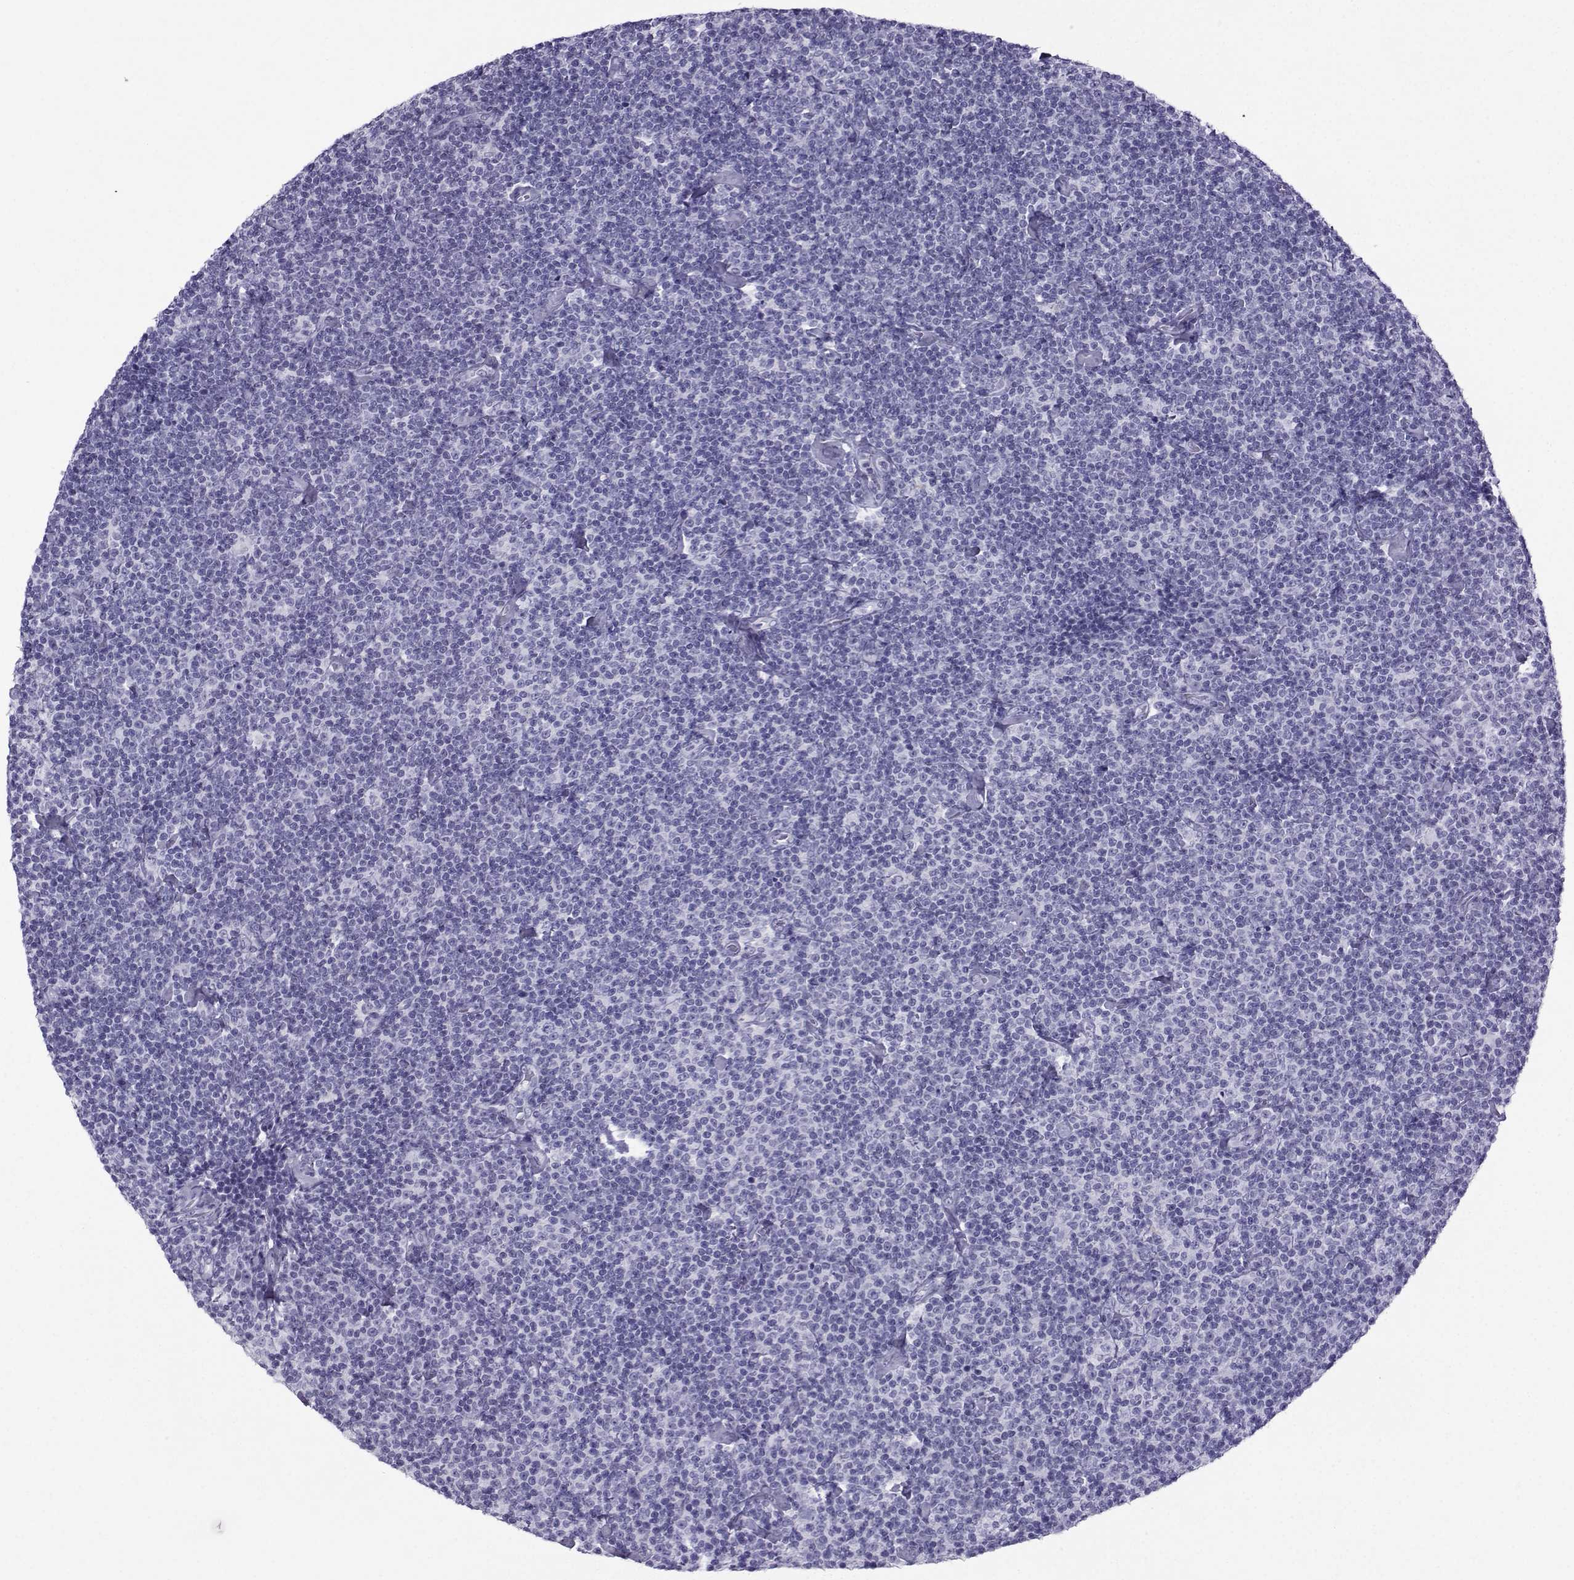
{"staining": {"intensity": "negative", "quantity": "none", "location": "none"}, "tissue": "lymphoma", "cell_type": "Tumor cells", "image_type": "cancer", "snomed": [{"axis": "morphology", "description": "Malignant lymphoma, non-Hodgkin's type, Low grade"}, {"axis": "topography", "description": "Lymph node"}], "caption": "Micrograph shows no protein positivity in tumor cells of malignant lymphoma, non-Hodgkin's type (low-grade) tissue.", "gene": "CRYBB1", "patient": {"sex": "male", "age": 81}}